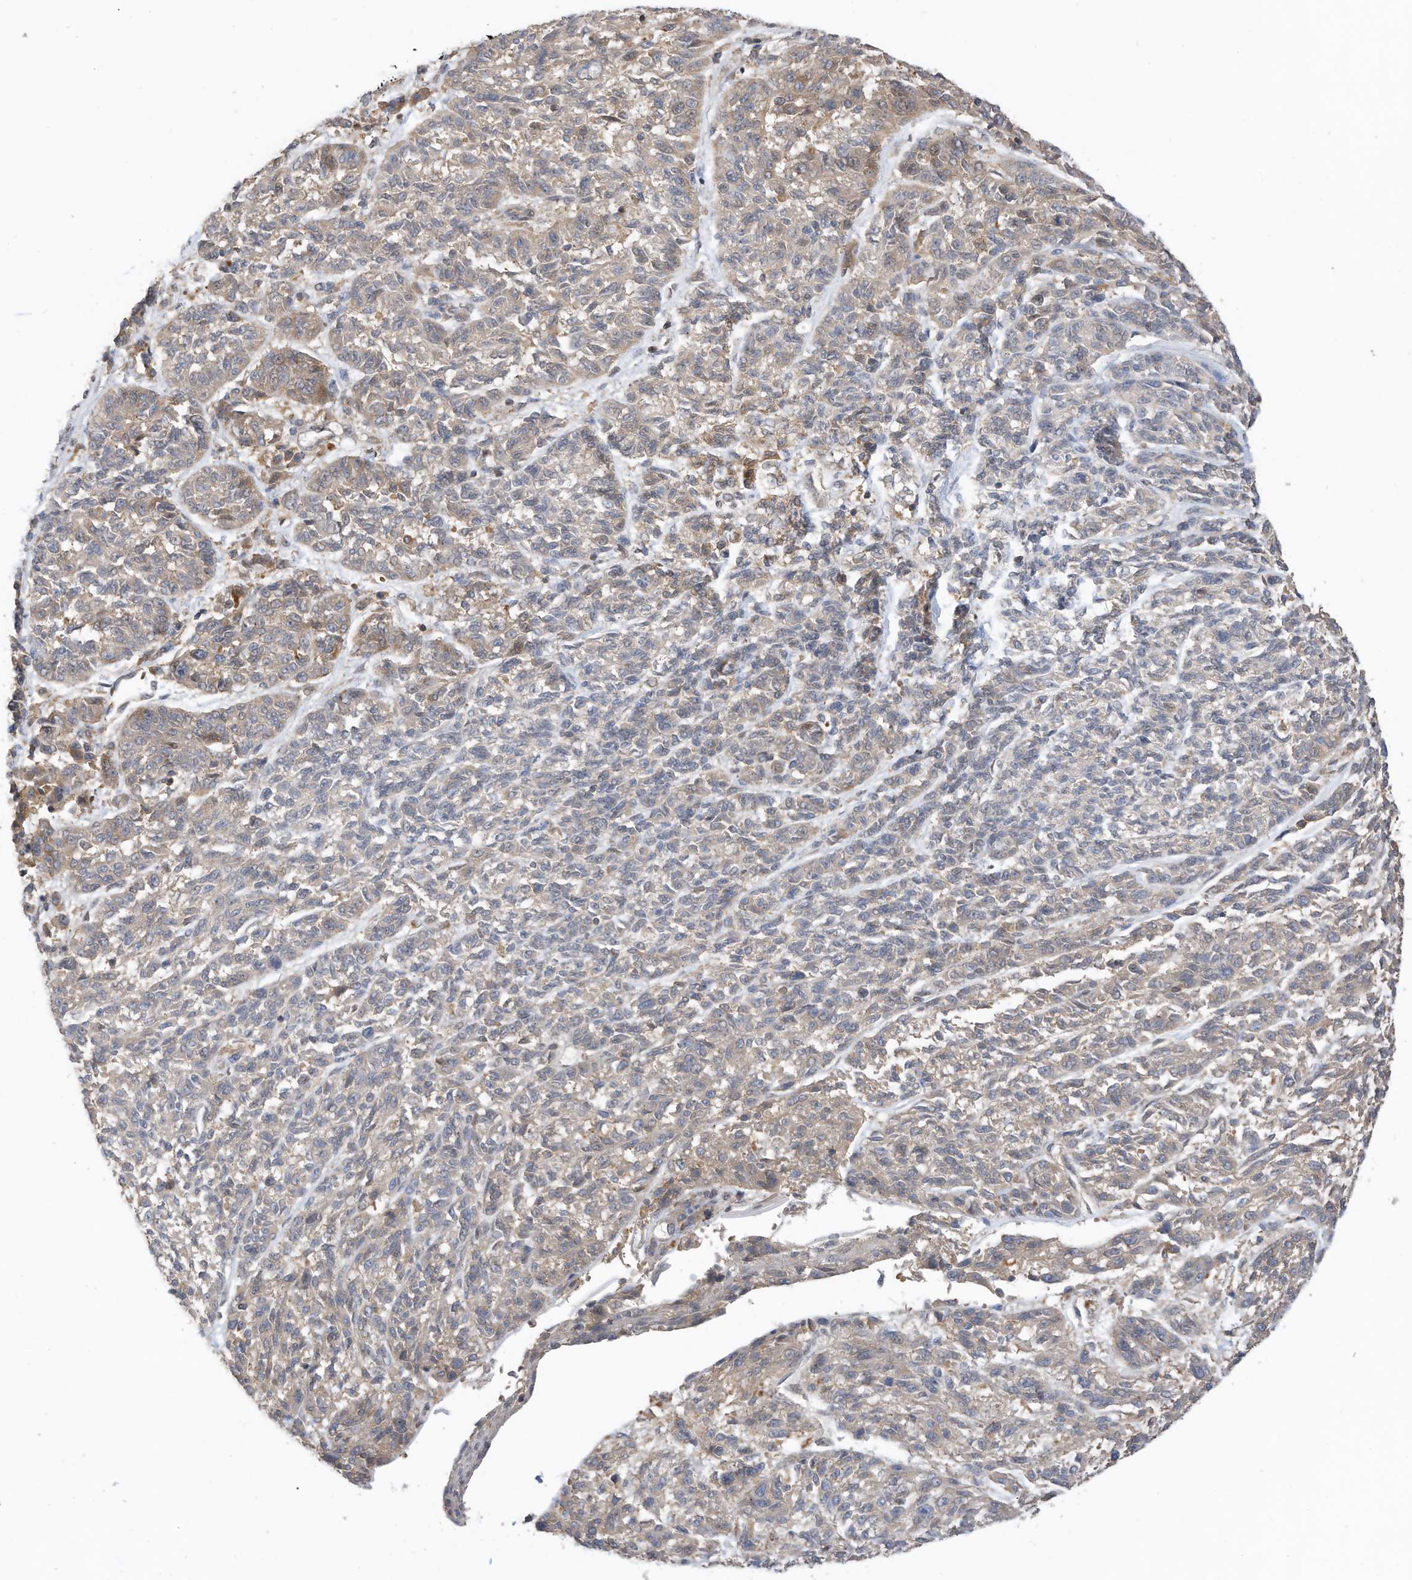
{"staining": {"intensity": "negative", "quantity": "none", "location": "none"}, "tissue": "melanoma", "cell_type": "Tumor cells", "image_type": "cancer", "snomed": [{"axis": "morphology", "description": "Malignant melanoma, NOS"}, {"axis": "topography", "description": "Skin"}], "caption": "Immunohistochemistry (IHC) image of neoplastic tissue: human melanoma stained with DAB (3,3'-diaminobenzidine) reveals no significant protein positivity in tumor cells. (Immunohistochemistry (IHC), brightfield microscopy, high magnification).", "gene": "REC8", "patient": {"sex": "male", "age": 53}}